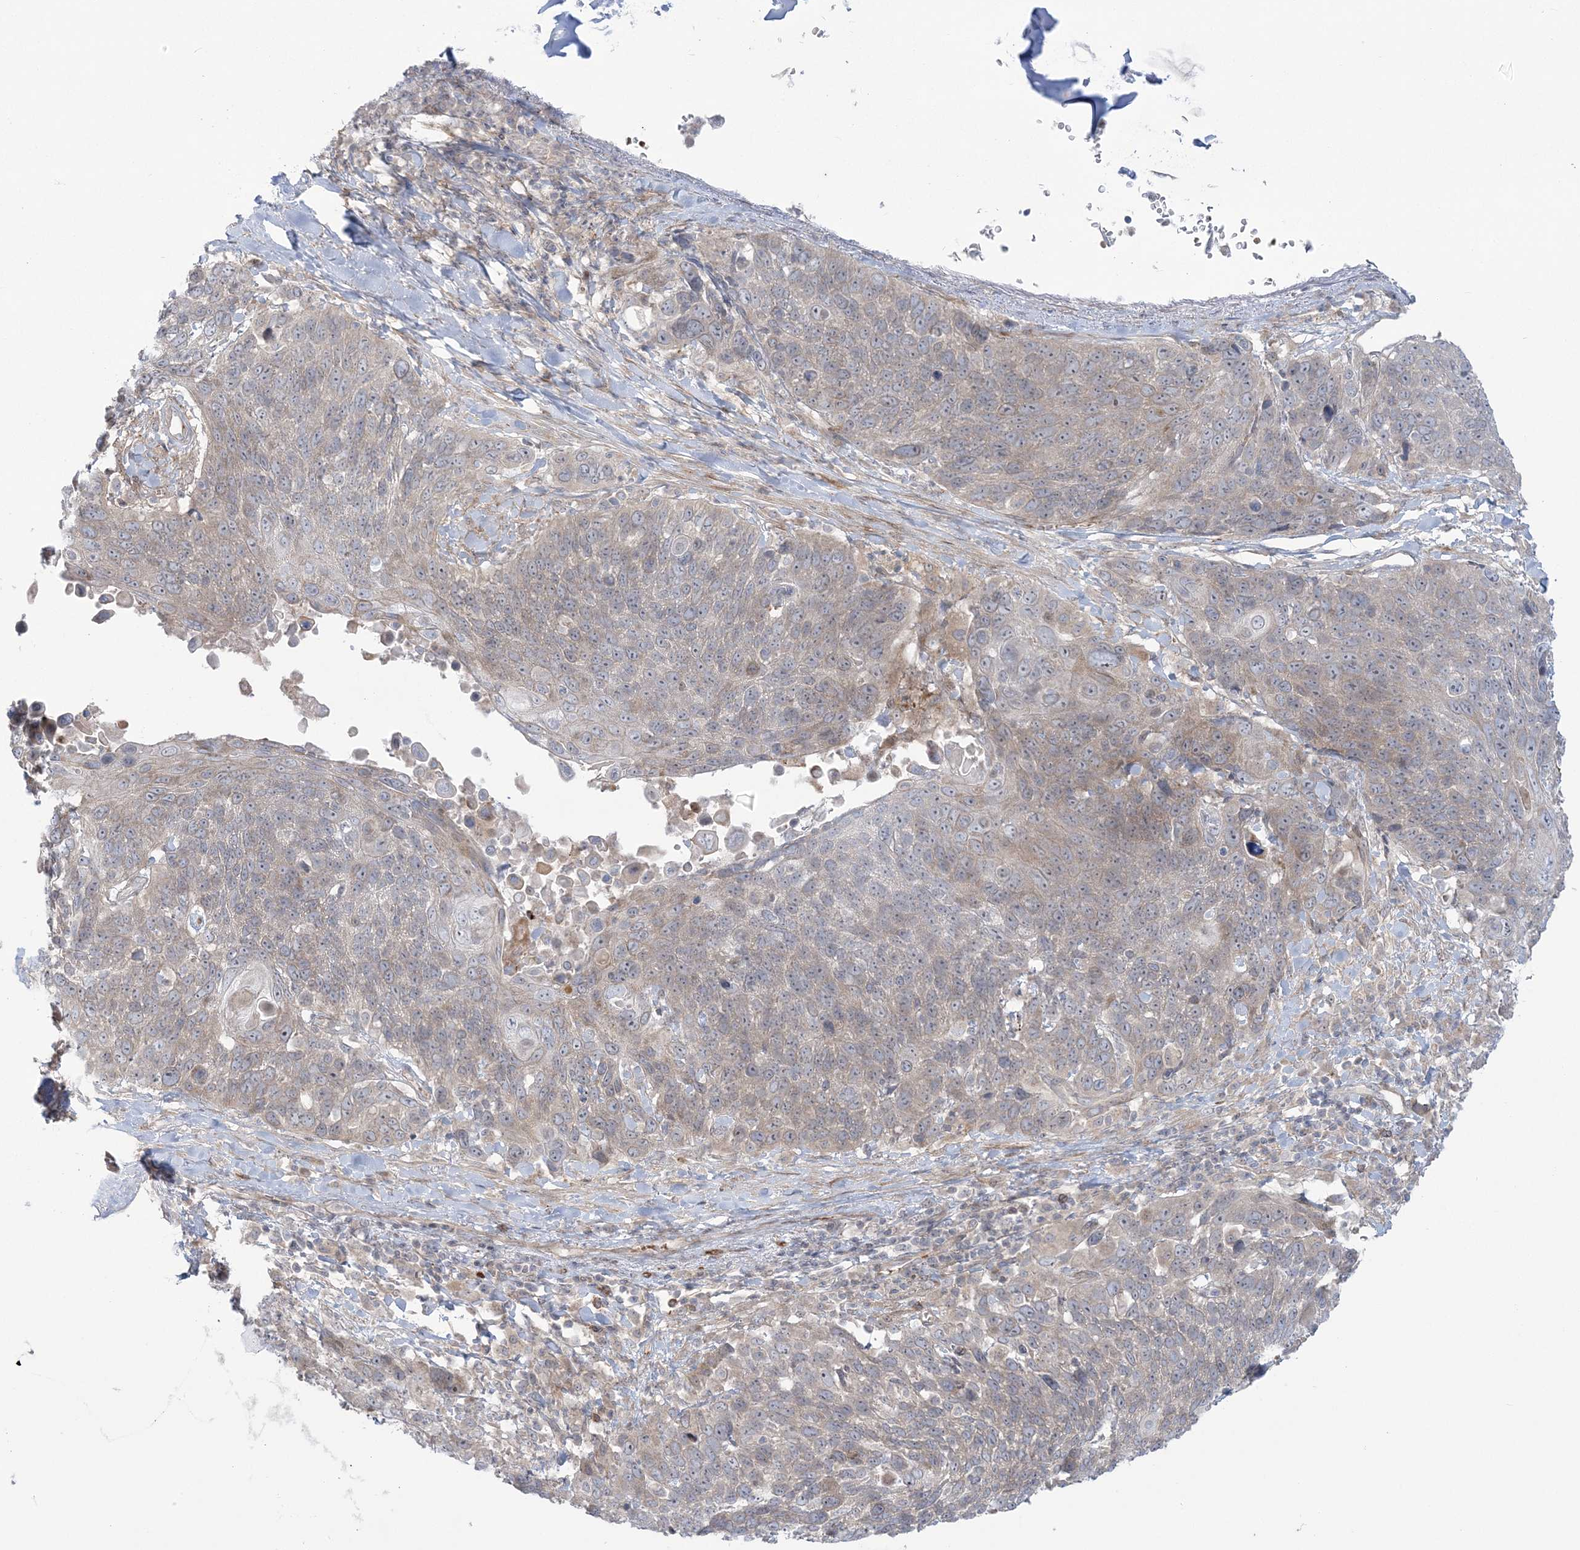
{"staining": {"intensity": "weak", "quantity": "<25%", "location": "cytoplasmic/membranous"}, "tissue": "lung cancer", "cell_type": "Tumor cells", "image_type": "cancer", "snomed": [{"axis": "morphology", "description": "Squamous cell carcinoma, NOS"}, {"axis": "topography", "description": "Lung"}], "caption": "This photomicrograph is of lung cancer (squamous cell carcinoma) stained with immunohistochemistry to label a protein in brown with the nuclei are counter-stained blue. There is no positivity in tumor cells.", "gene": "NUDT9", "patient": {"sex": "male", "age": 66}}